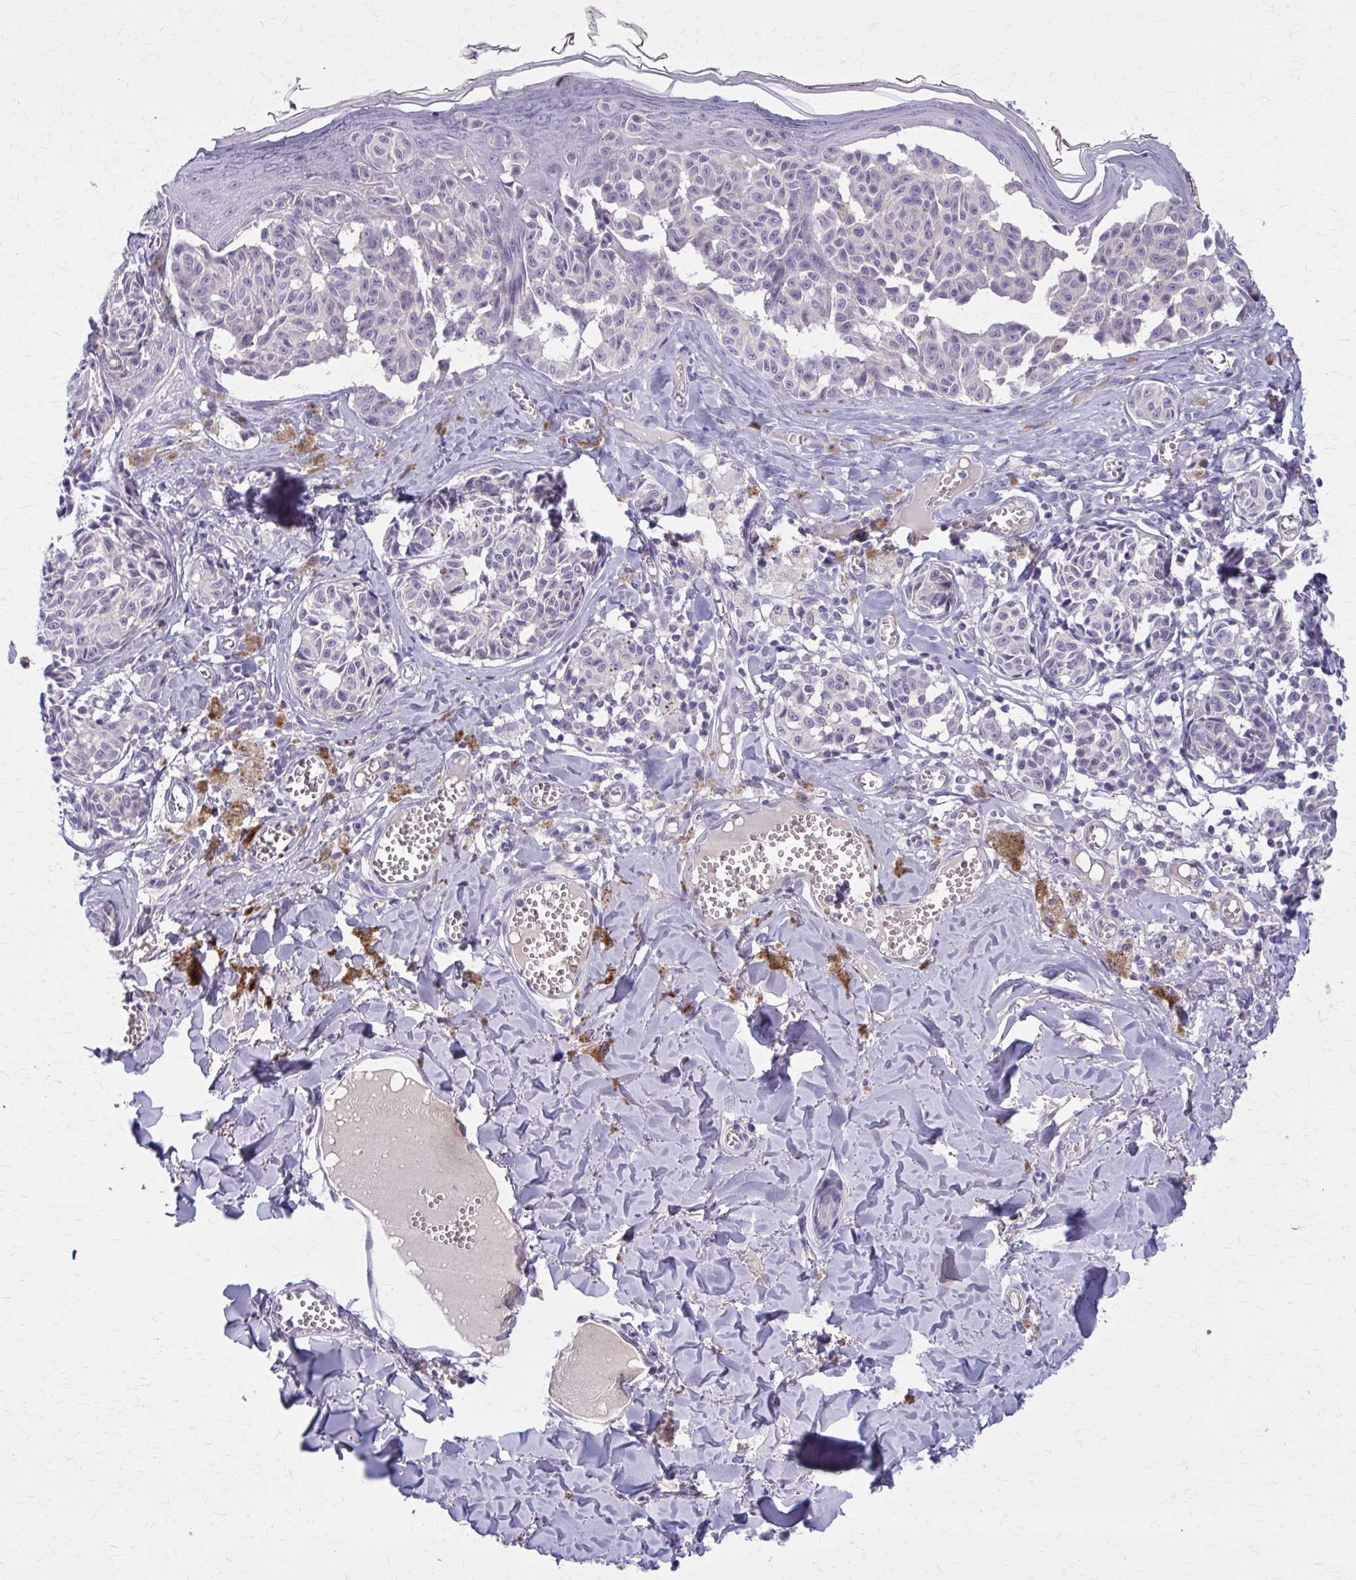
{"staining": {"intensity": "negative", "quantity": "none", "location": "none"}, "tissue": "melanoma", "cell_type": "Tumor cells", "image_type": "cancer", "snomed": [{"axis": "morphology", "description": "Malignant melanoma, NOS"}, {"axis": "topography", "description": "Skin"}], "caption": "IHC histopathology image of malignant melanoma stained for a protein (brown), which reveals no positivity in tumor cells. The staining is performed using DAB brown chromogen with nuclei counter-stained in using hematoxylin.", "gene": "OR4A47", "patient": {"sex": "female", "age": 43}}